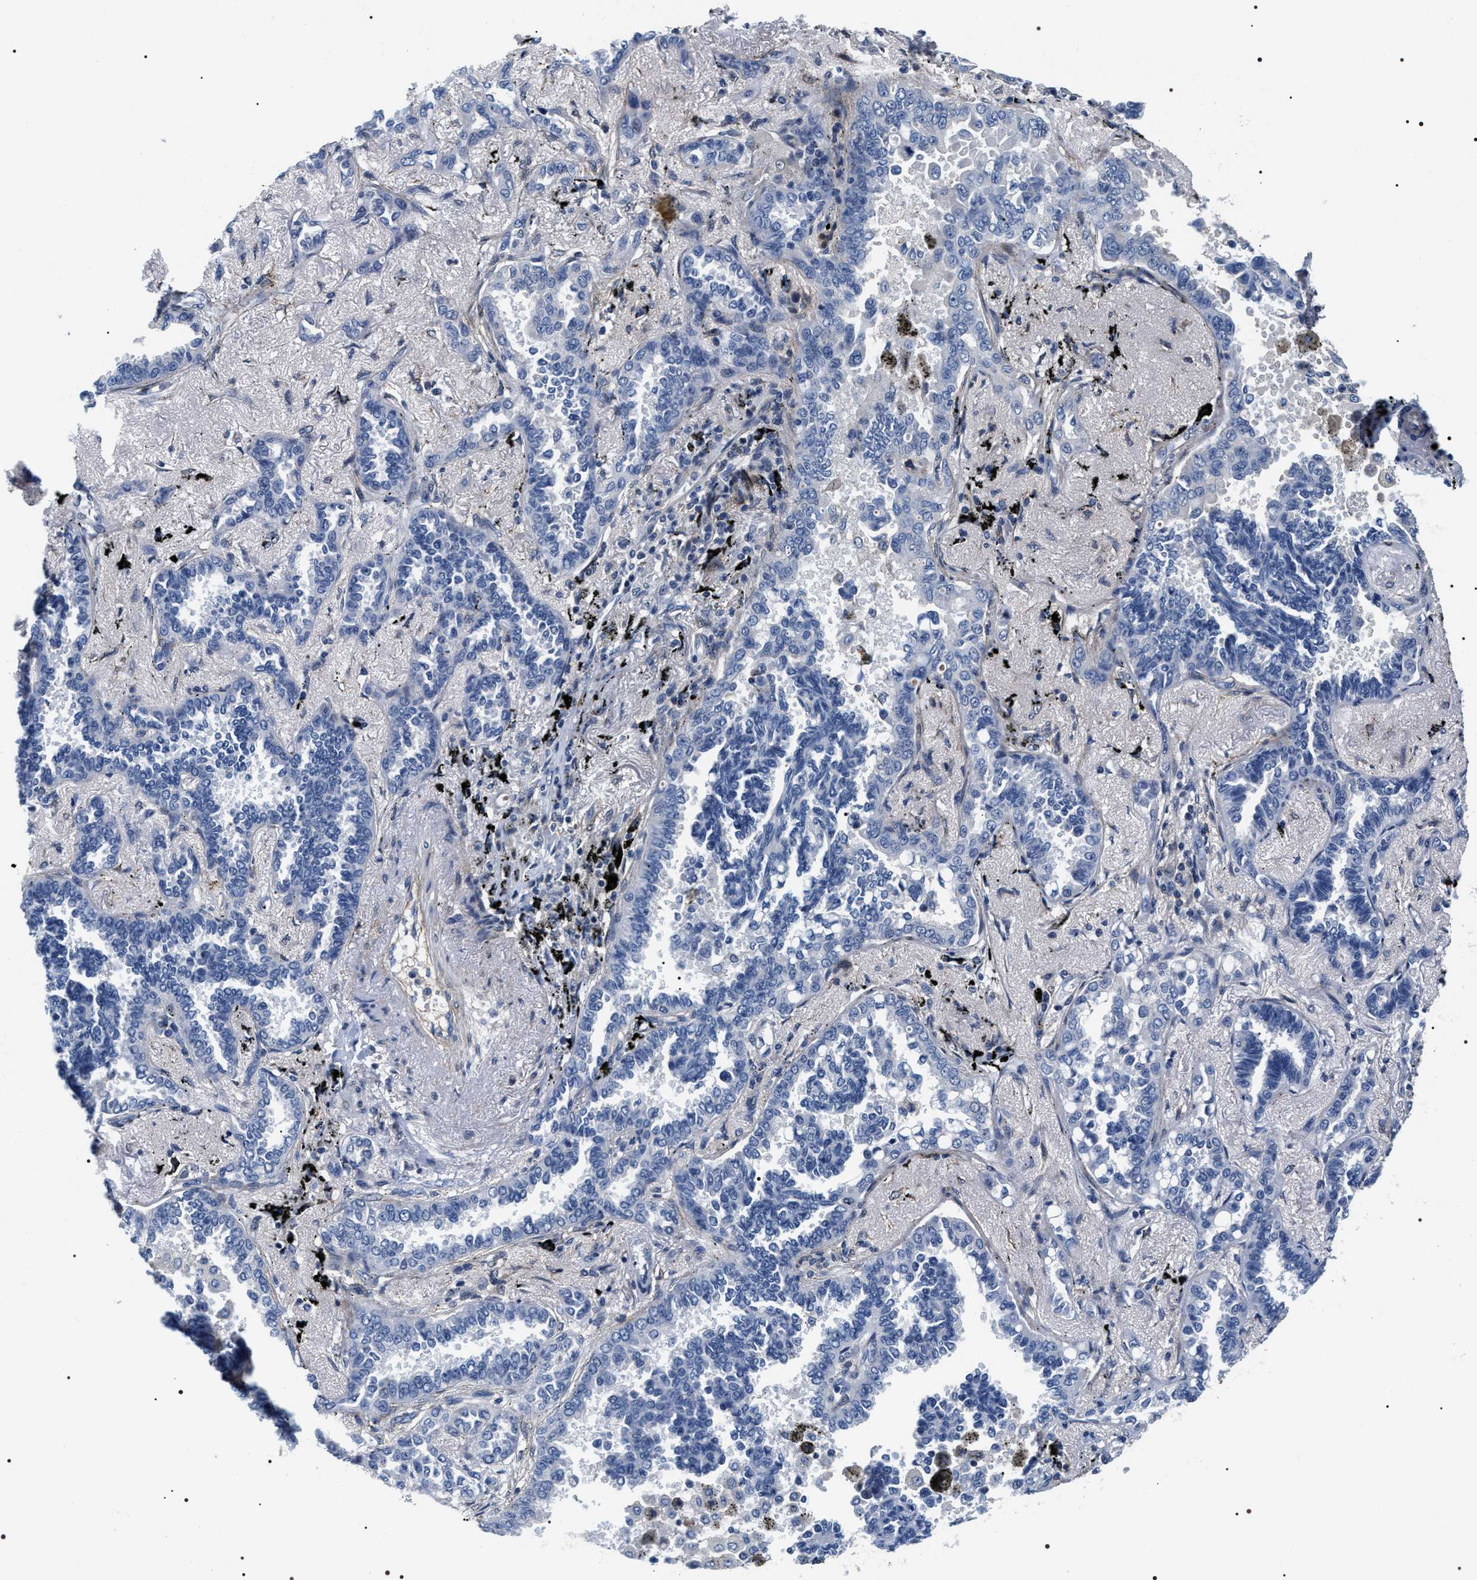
{"staining": {"intensity": "negative", "quantity": "none", "location": "none"}, "tissue": "lung cancer", "cell_type": "Tumor cells", "image_type": "cancer", "snomed": [{"axis": "morphology", "description": "Adenocarcinoma, NOS"}, {"axis": "topography", "description": "Lung"}], "caption": "Tumor cells show no significant staining in lung adenocarcinoma.", "gene": "BAG2", "patient": {"sex": "male", "age": 59}}